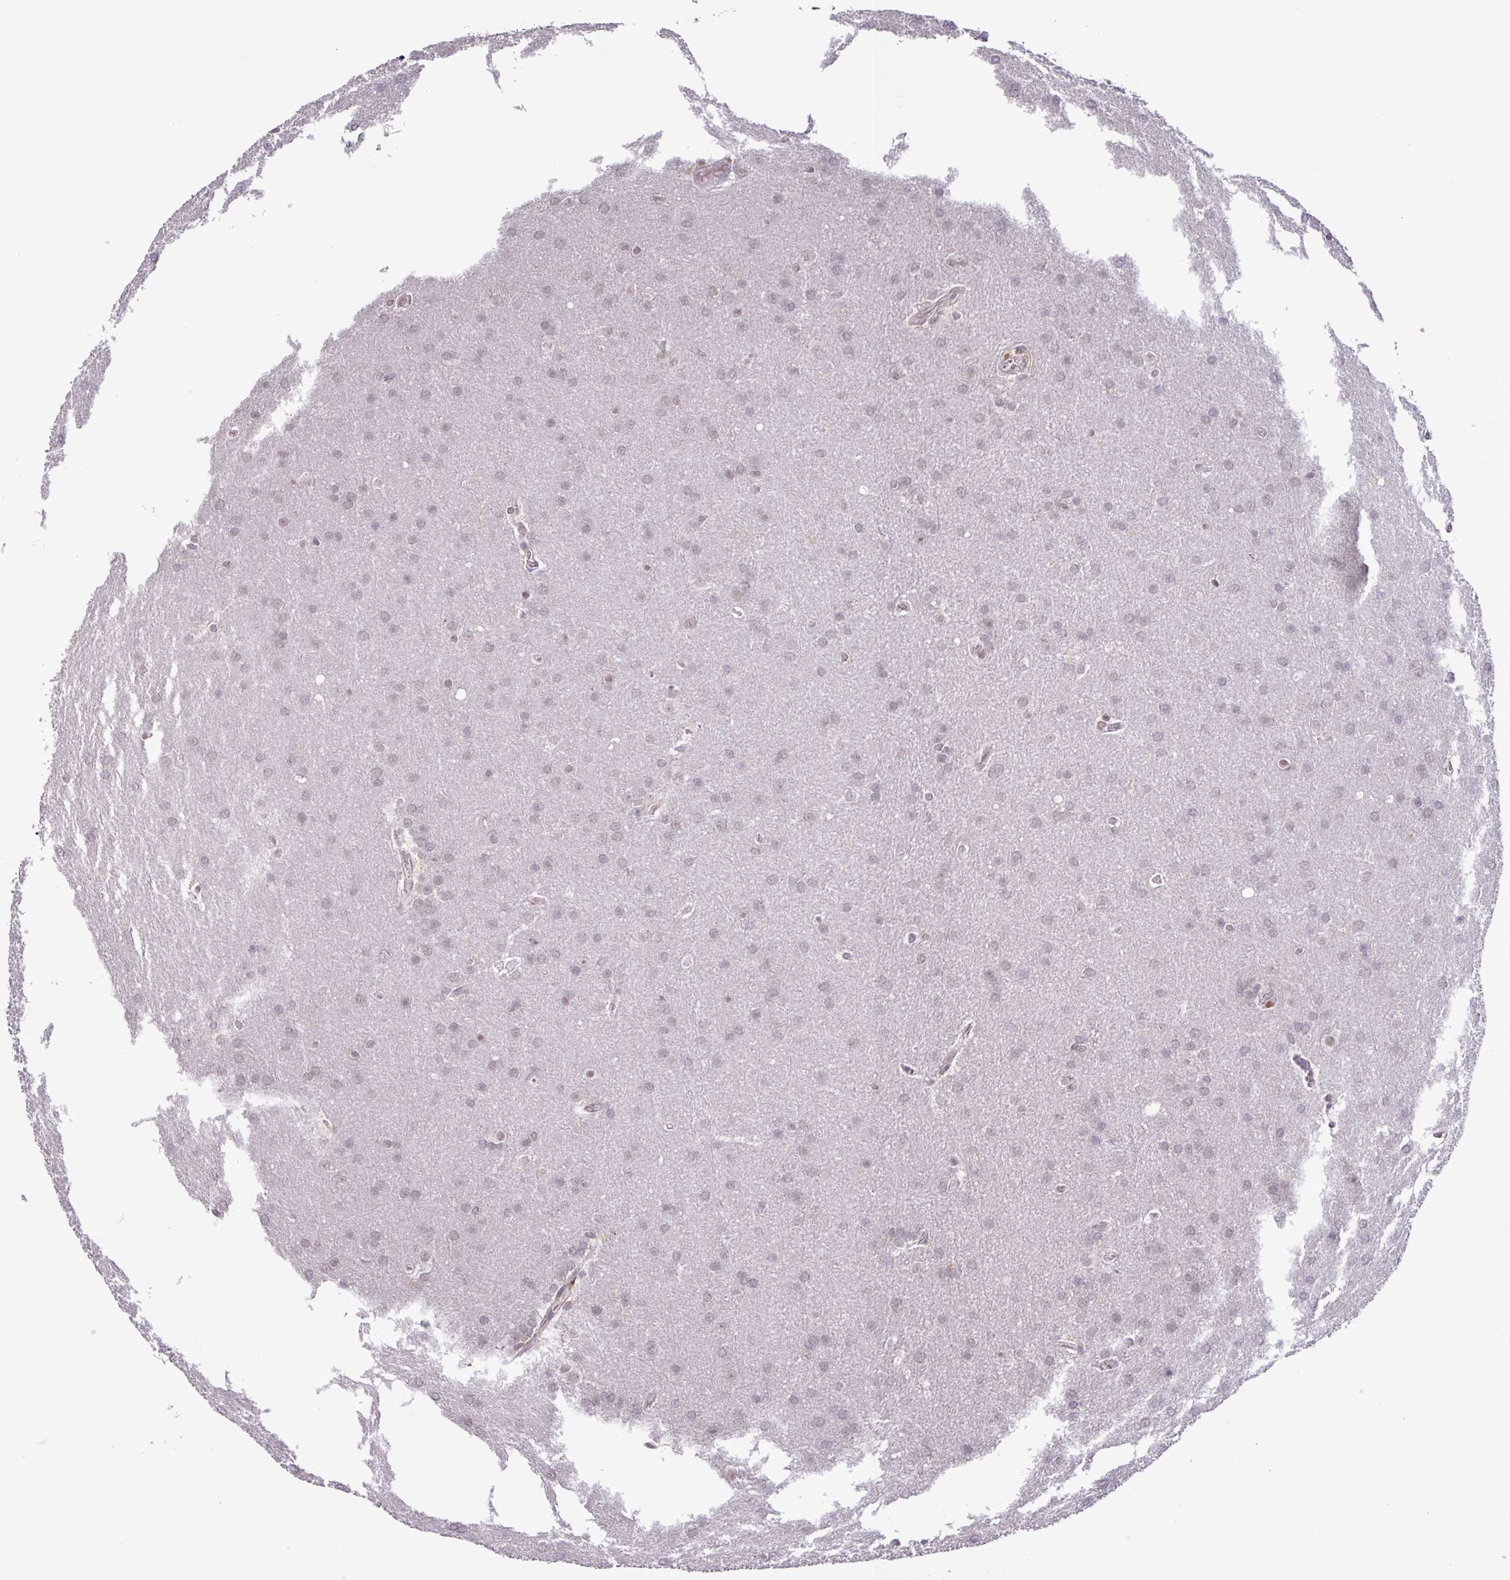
{"staining": {"intensity": "weak", "quantity": "25%-75%", "location": "nuclear"}, "tissue": "glioma", "cell_type": "Tumor cells", "image_type": "cancer", "snomed": [{"axis": "morphology", "description": "Glioma, malignant, Low grade"}, {"axis": "topography", "description": "Brain"}], "caption": "IHC photomicrograph of malignant glioma (low-grade) stained for a protein (brown), which exhibits low levels of weak nuclear positivity in about 25%-75% of tumor cells.", "gene": "PRRX1", "patient": {"sex": "female", "age": 32}}